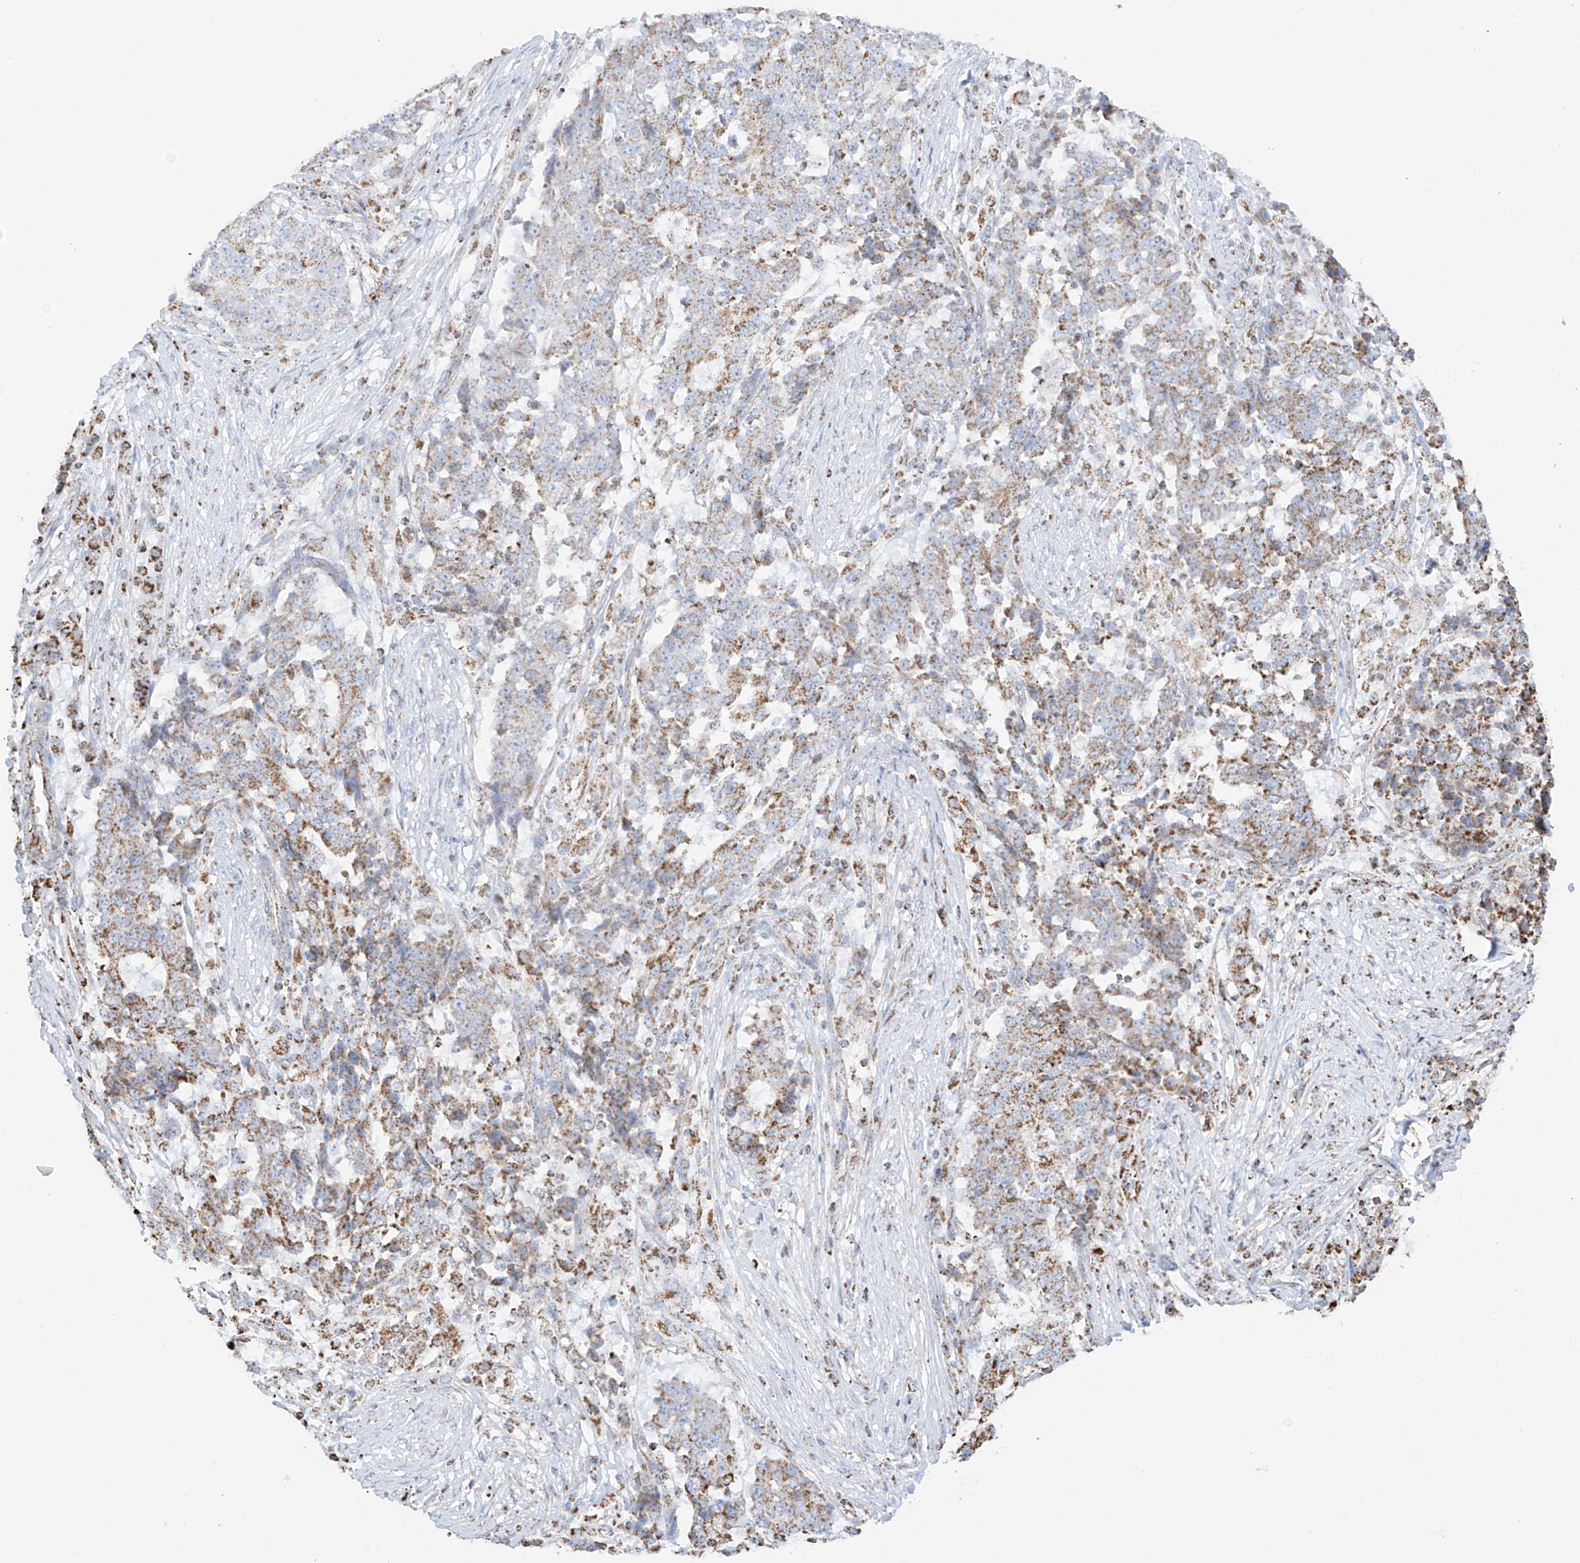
{"staining": {"intensity": "moderate", "quantity": ">75%", "location": "cytoplasmic/membranous"}, "tissue": "stomach cancer", "cell_type": "Tumor cells", "image_type": "cancer", "snomed": [{"axis": "morphology", "description": "Adenocarcinoma, NOS"}, {"axis": "topography", "description": "Stomach"}], "caption": "This is a micrograph of IHC staining of stomach cancer, which shows moderate expression in the cytoplasmic/membranous of tumor cells.", "gene": "XKR3", "patient": {"sex": "male", "age": 59}}